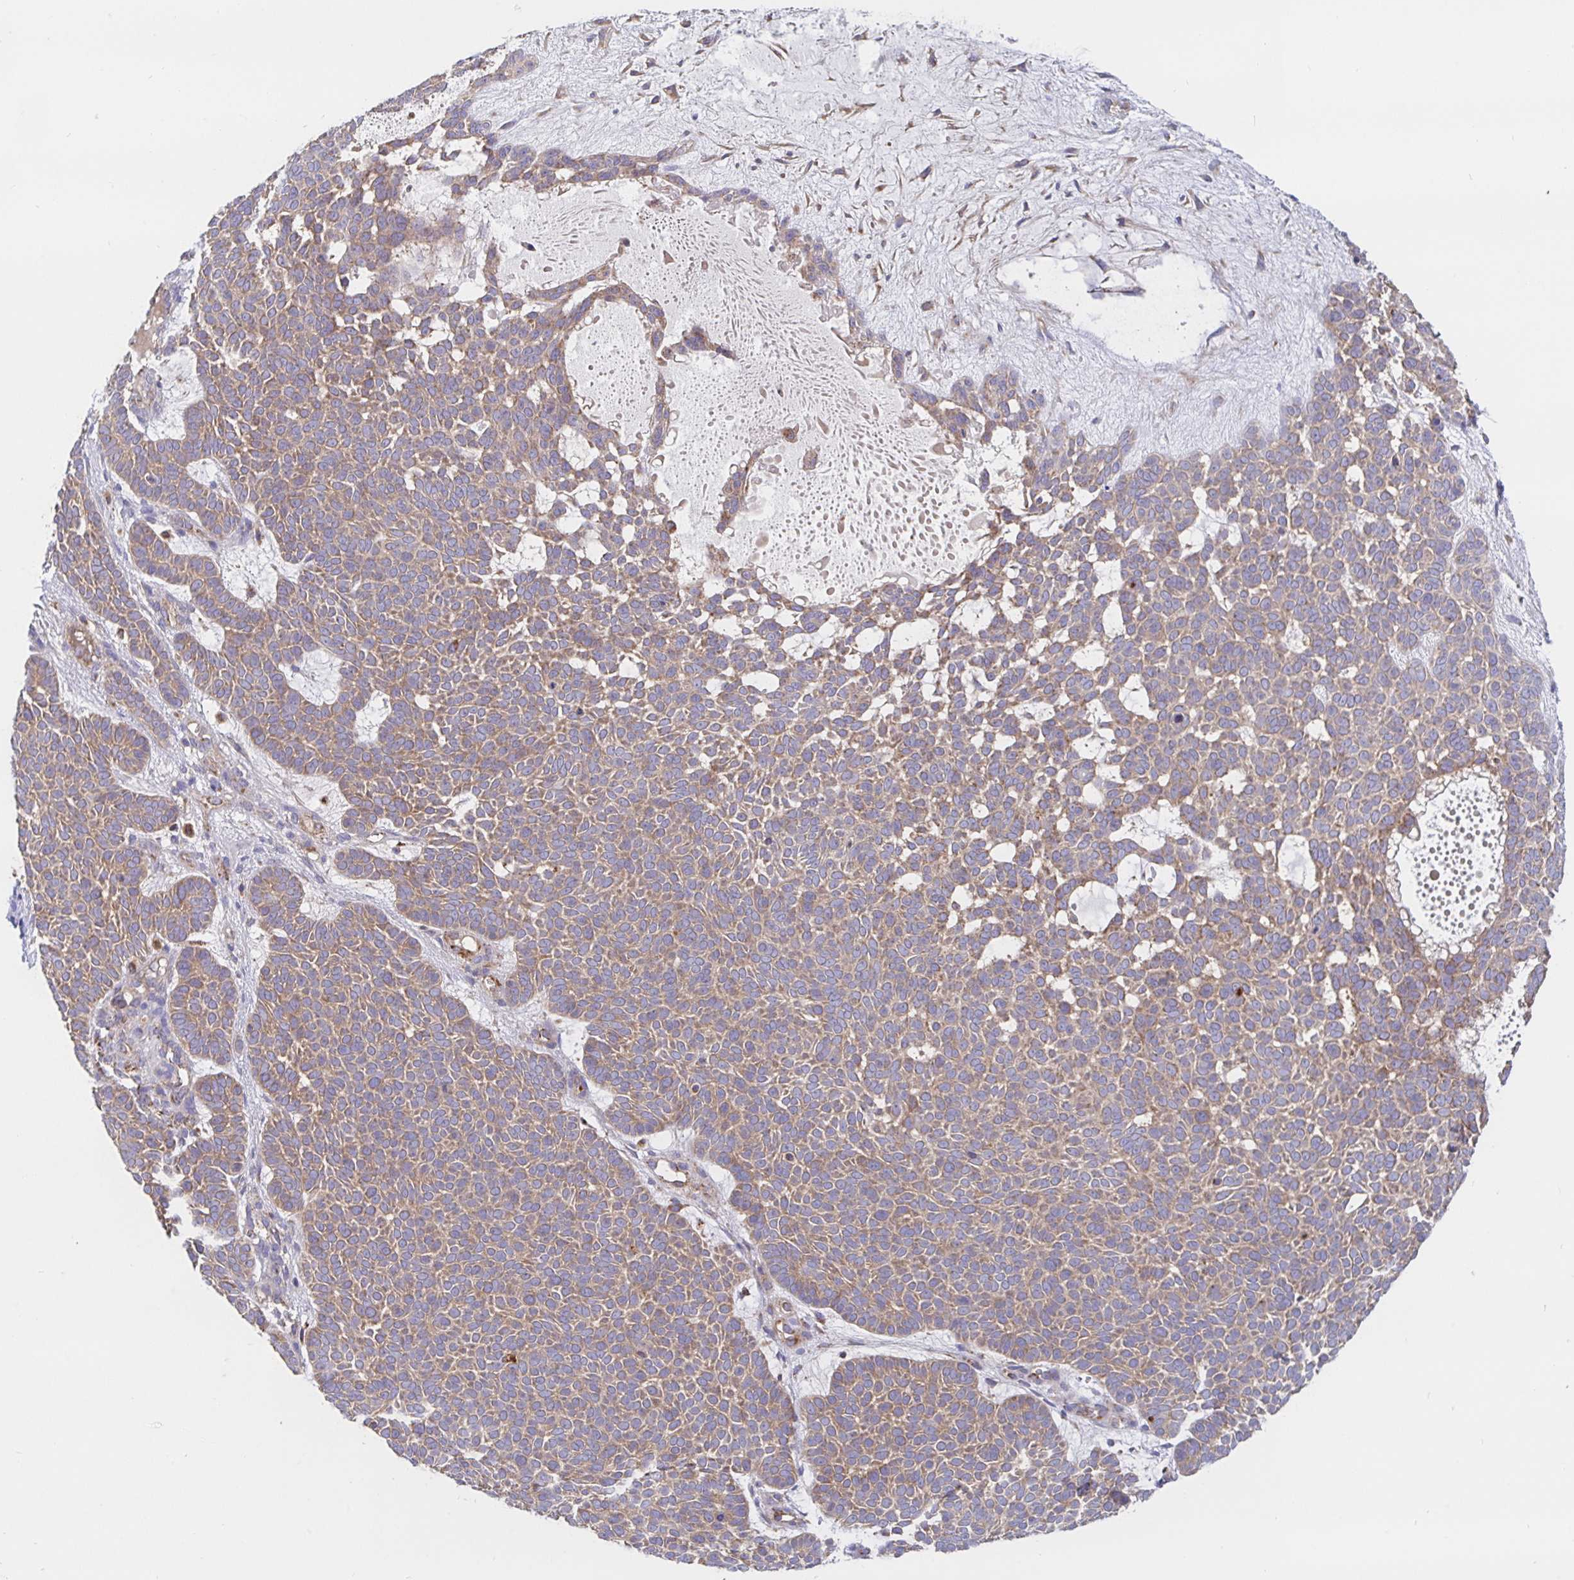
{"staining": {"intensity": "weak", "quantity": ">75%", "location": "cytoplasmic/membranous"}, "tissue": "skin cancer", "cell_type": "Tumor cells", "image_type": "cancer", "snomed": [{"axis": "morphology", "description": "Basal cell carcinoma"}, {"axis": "topography", "description": "Skin"}], "caption": "A brown stain highlights weak cytoplasmic/membranous positivity of a protein in human skin cancer (basal cell carcinoma) tumor cells.", "gene": "PRDX3", "patient": {"sex": "female", "age": 82}}